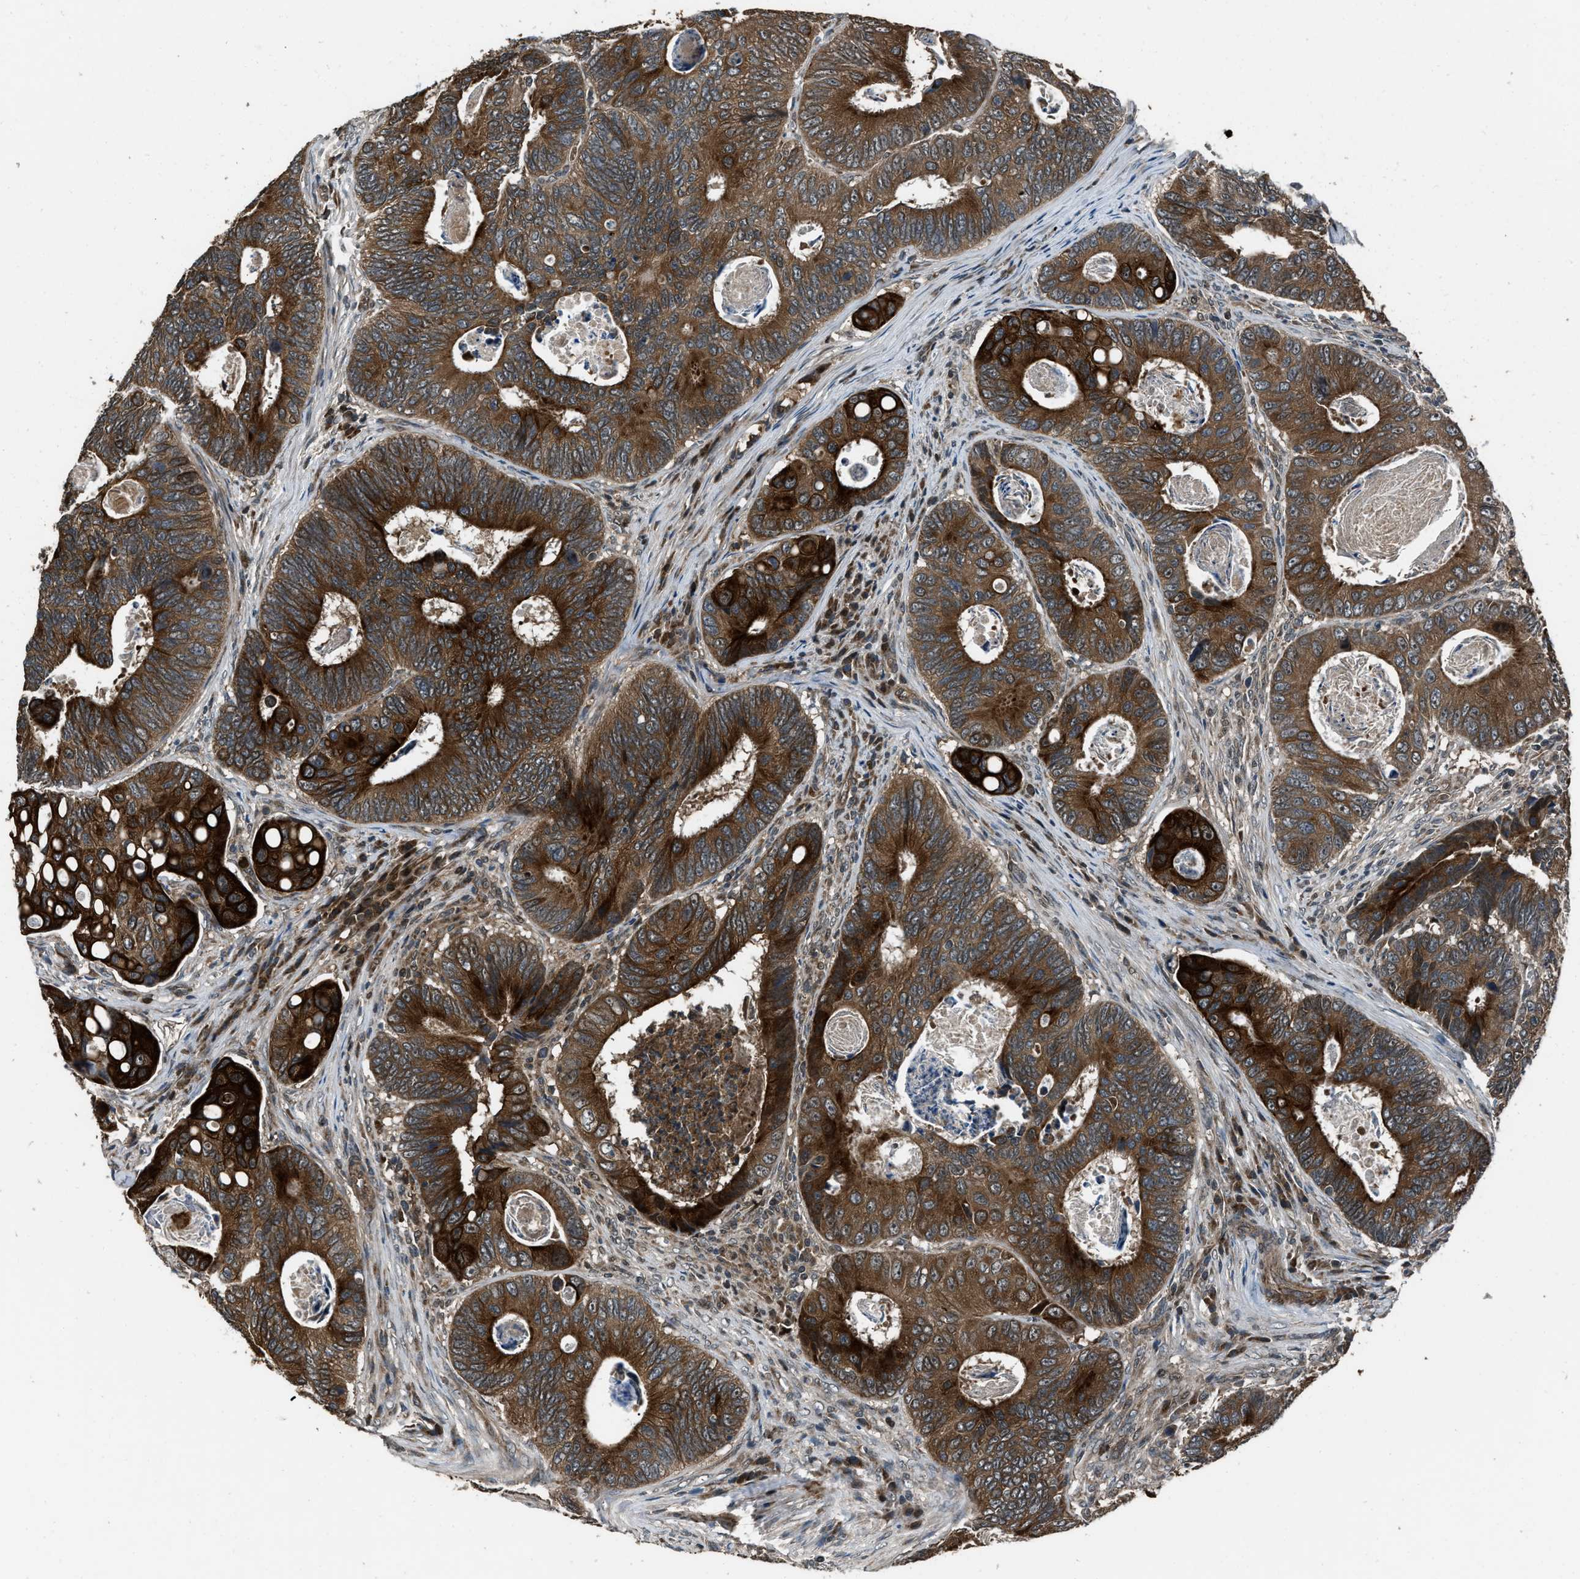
{"staining": {"intensity": "moderate", "quantity": ">75%", "location": "cytoplasmic/membranous"}, "tissue": "colorectal cancer", "cell_type": "Tumor cells", "image_type": "cancer", "snomed": [{"axis": "morphology", "description": "Inflammation, NOS"}, {"axis": "morphology", "description": "Adenocarcinoma, NOS"}, {"axis": "topography", "description": "Colon"}], "caption": "Colorectal cancer (adenocarcinoma) tissue displays moderate cytoplasmic/membranous staining in approximately >75% of tumor cells The staining is performed using DAB brown chromogen to label protein expression. The nuclei are counter-stained blue using hematoxylin.", "gene": "IRAK4", "patient": {"sex": "male", "age": 72}}